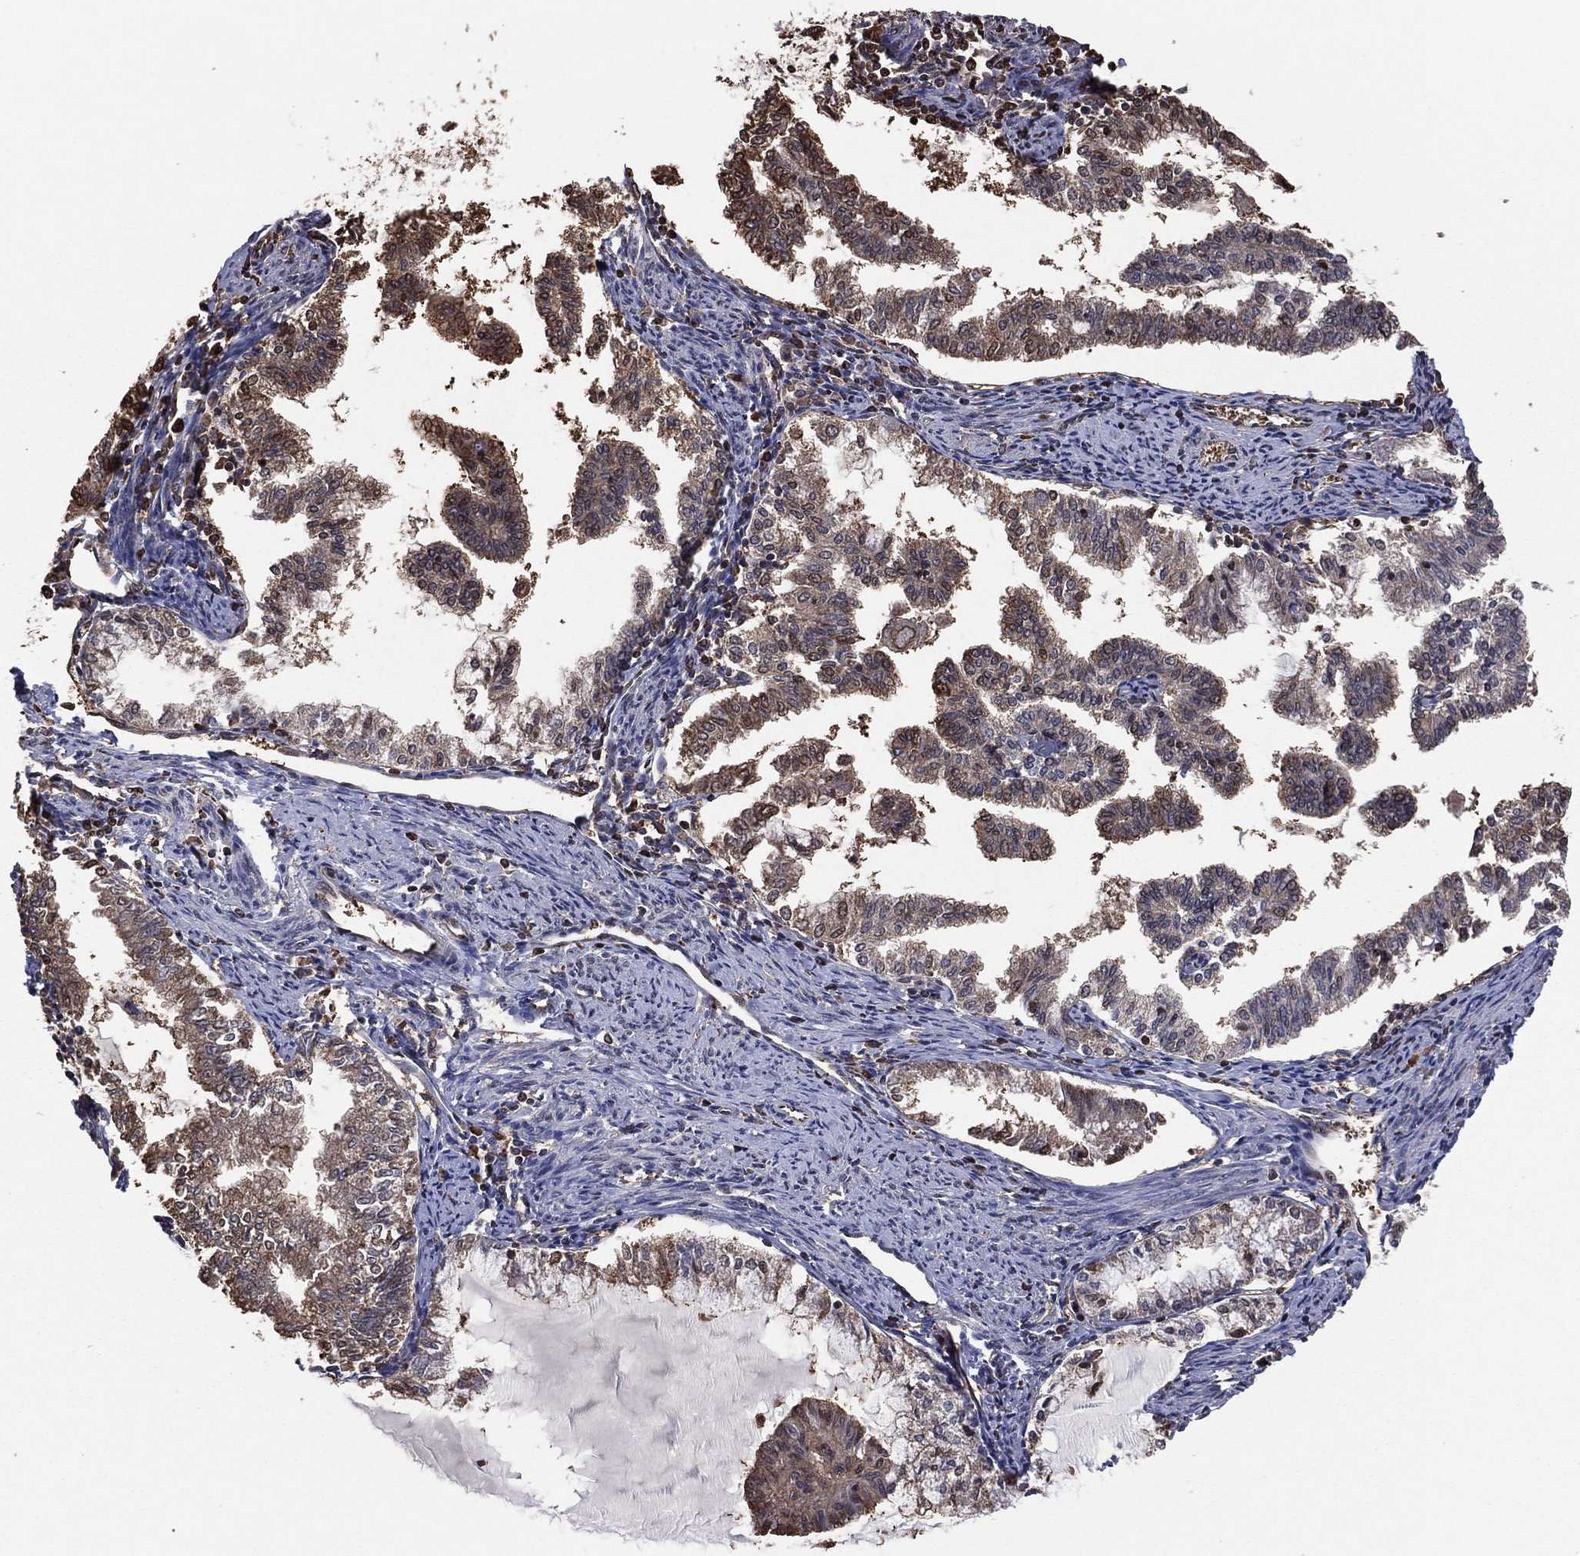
{"staining": {"intensity": "moderate", "quantity": "25%-75%", "location": "cytoplasmic/membranous,nuclear"}, "tissue": "endometrial cancer", "cell_type": "Tumor cells", "image_type": "cancer", "snomed": [{"axis": "morphology", "description": "Adenocarcinoma, NOS"}, {"axis": "topography", "description": "Endometrium"}], "caption": "Adenocarcinoma (endometrial) stained with DAB IHC displays medium levels of moderate cytoplasmic/membranous and nuclear expression in approximately 25%-75% of tumor cells.", "gene": "GAPDH", "patient": {"sex": "female", "age": 79}}